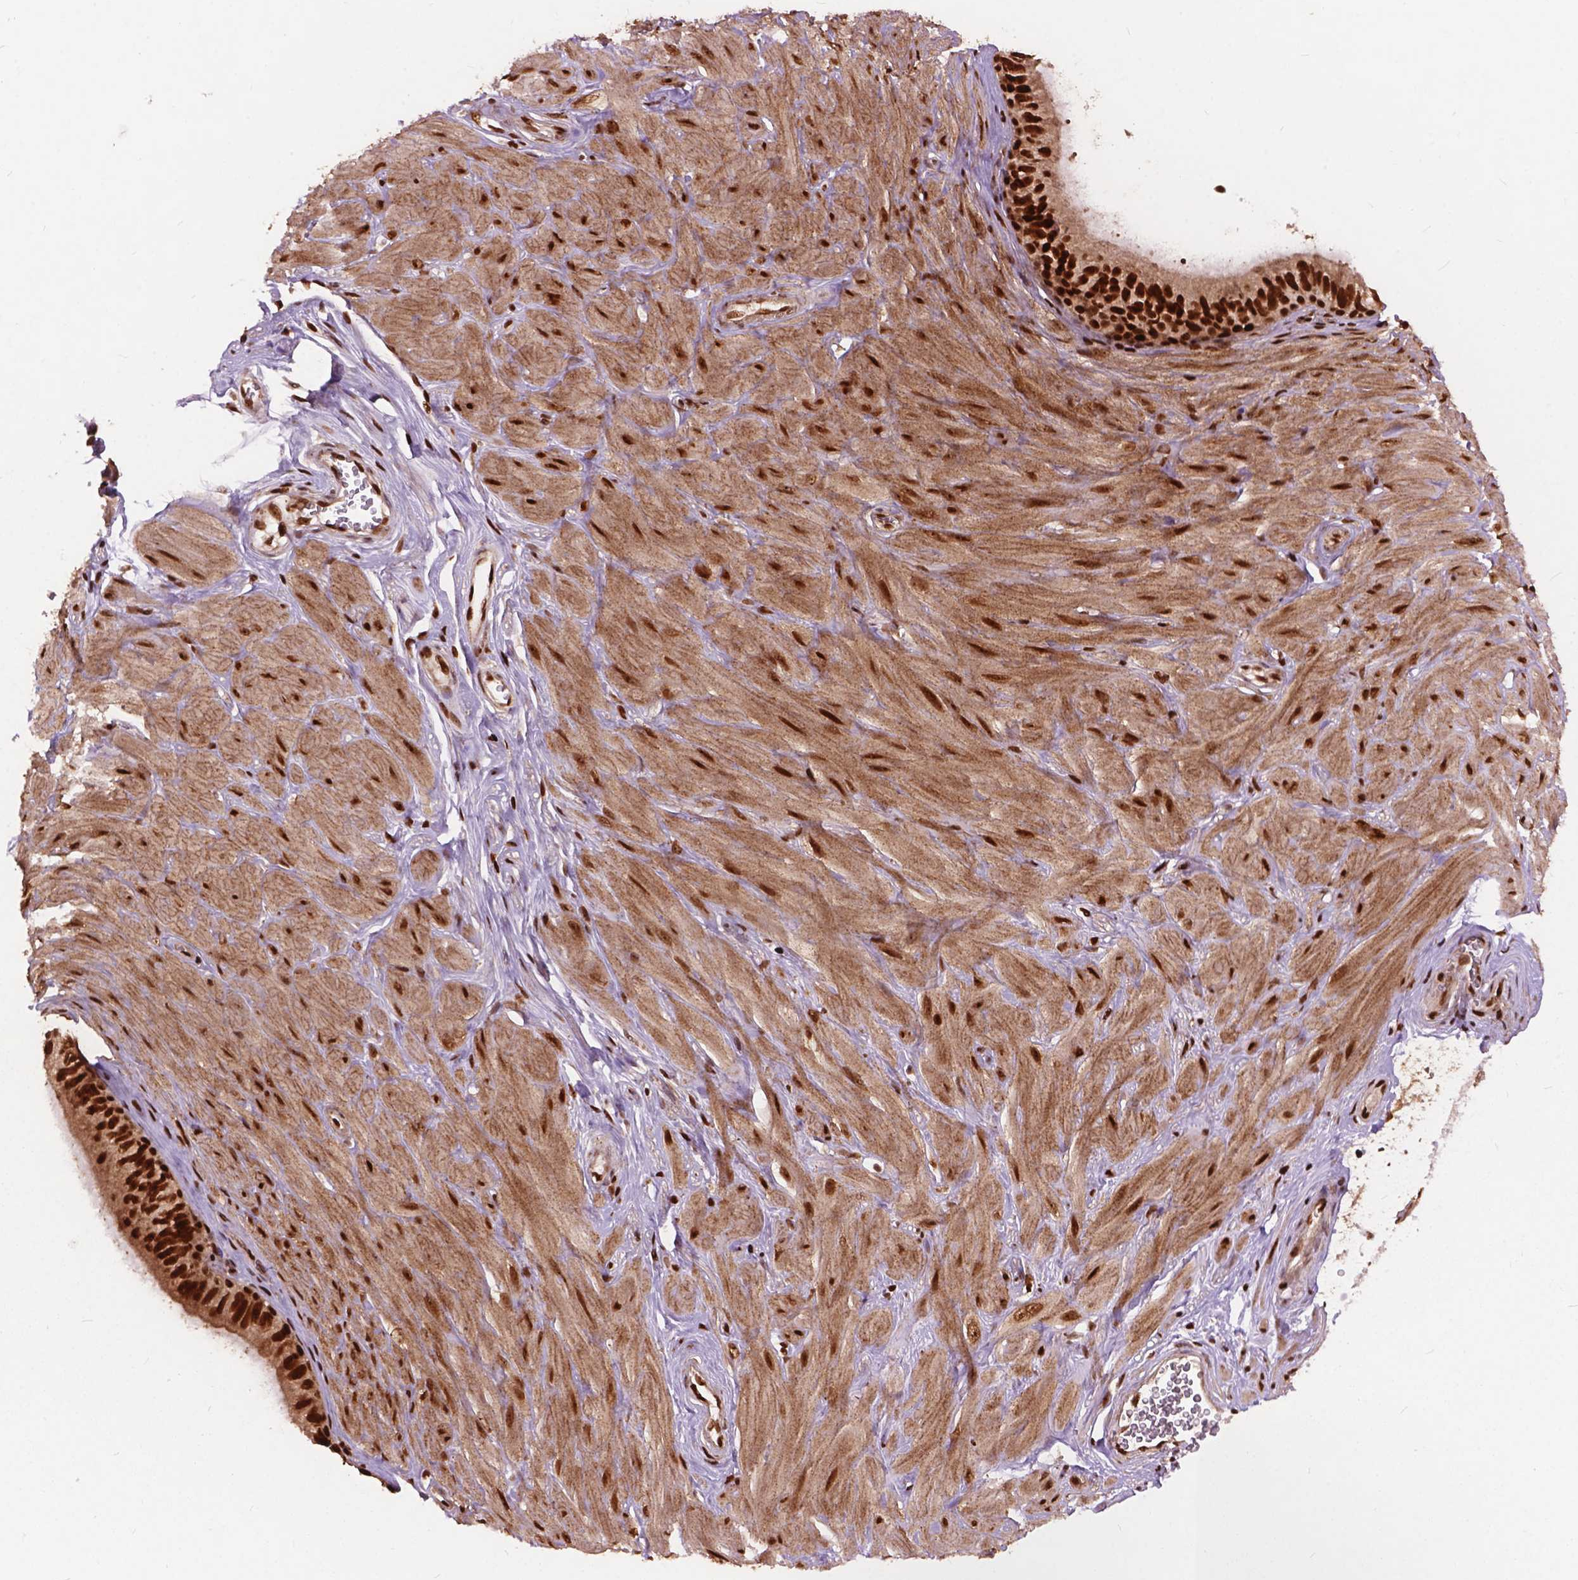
{"staining": {"intensity": "strong", "quantity": ">75%", "location": "nuclear"}, "tissue": "epididymis", "cell_type": "Glandular cells", "image_type": "normal", "snomed": [{"axis": "morphology", "description": "Normal tissue, NOS"}, {"axis": "topography", "description": "Epididymis"}], "caption": "A photomicrograph of human epididymis stained for a protein exhibits strong nuclear brown staining in glandular cells.", "gene": "ANP32A", "patient": {"sex": "male", "age": 37}}